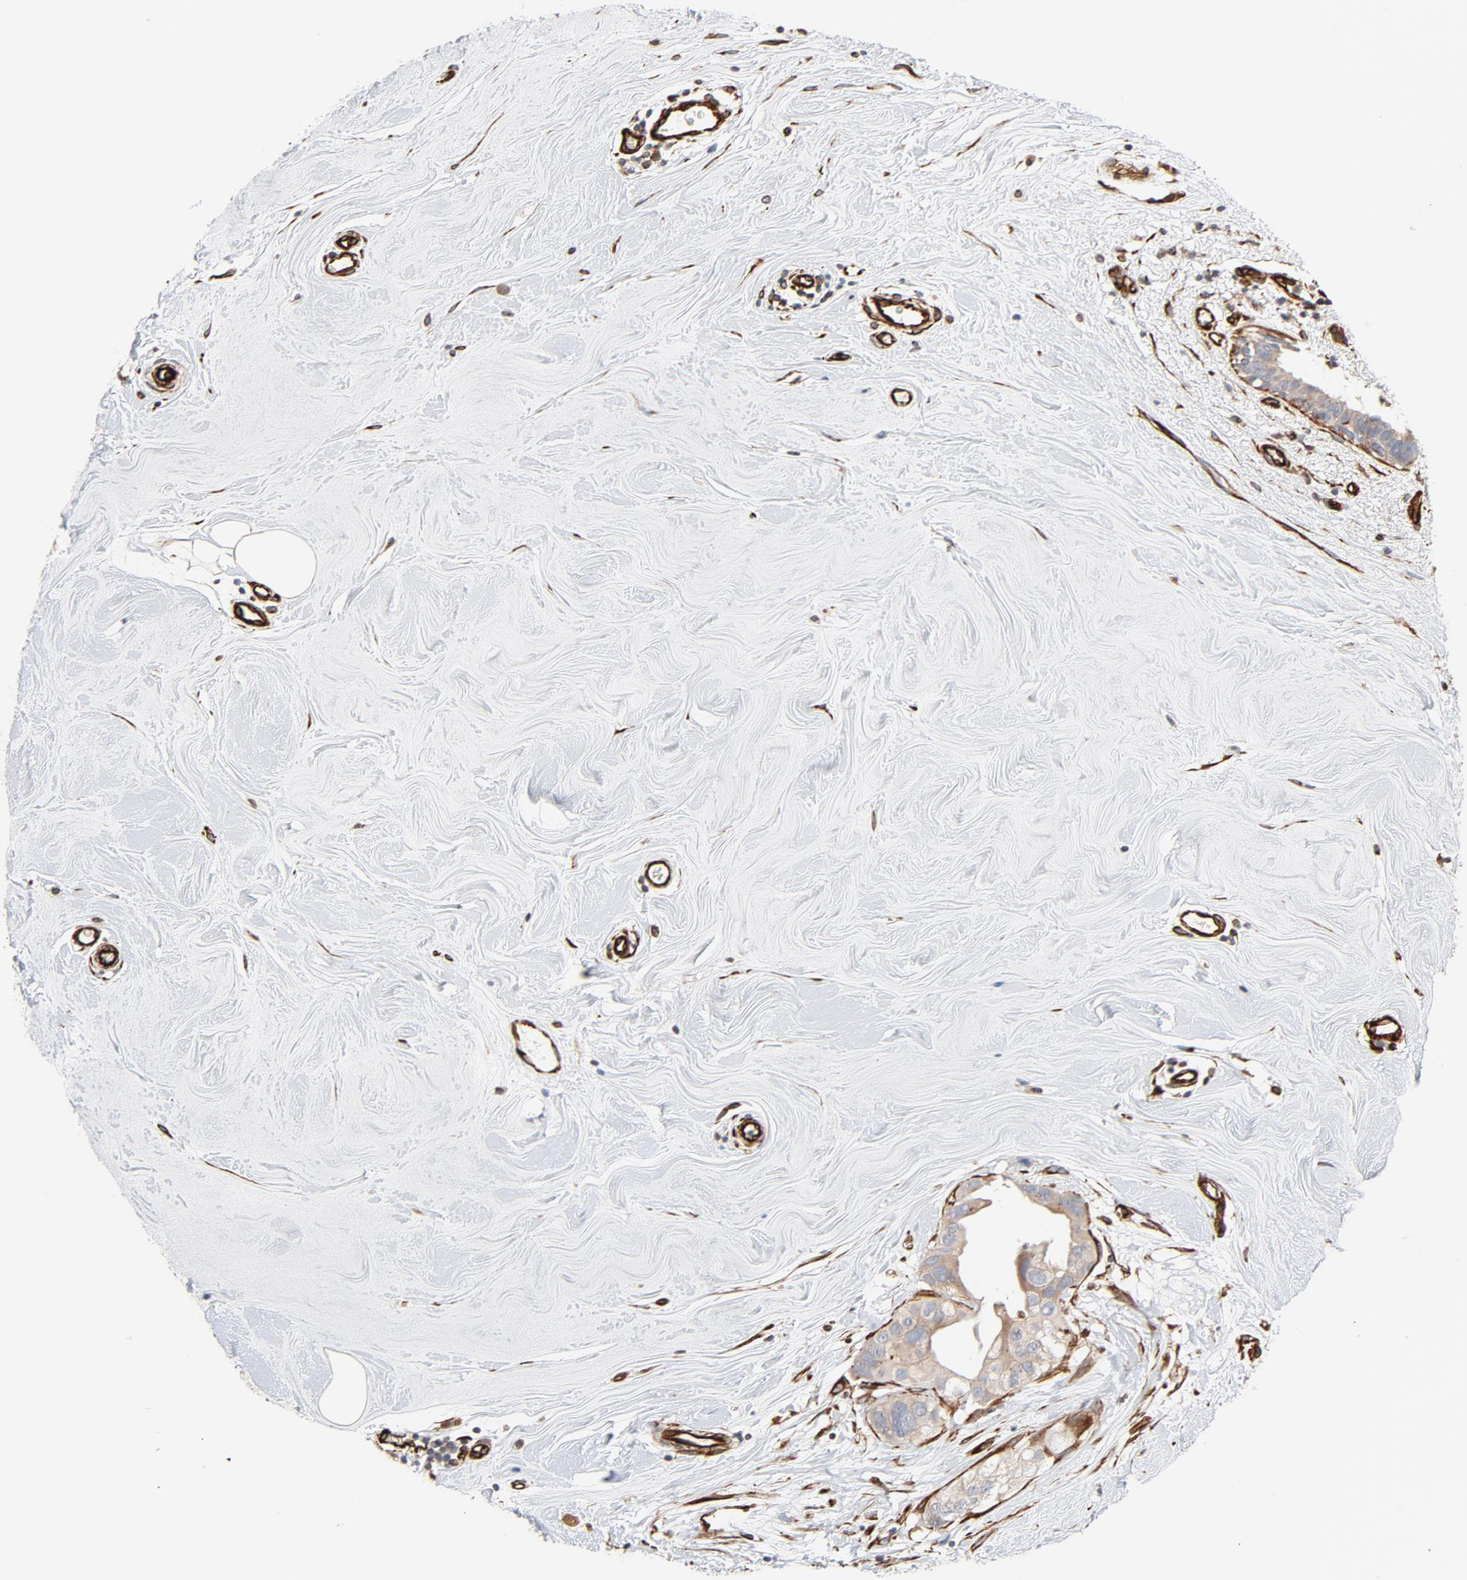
{"staining": {"intensity": "moderate", "quantity": ">75%", "location": "cytoplasmic/membranous"}, "tissue": "breast cancer", "cell_type": "Tumor cells", "image_type": "cancer", "snomed": [{"axis": "morphology", "description": "Duct carcinoma"}, {"axis": "topography", "description": "Breast"}], "caption": "The image displays a brown stain indicating the presence of a protein in the cytoplasmic/membranous of tumor cells in breast cancer (invasive ductal carcinoma). (brown staining indicates protein expression, while blue staining denotes nuclei).", "gene": "FAM118A", "patient": {"sex": "female", "age": 40}}